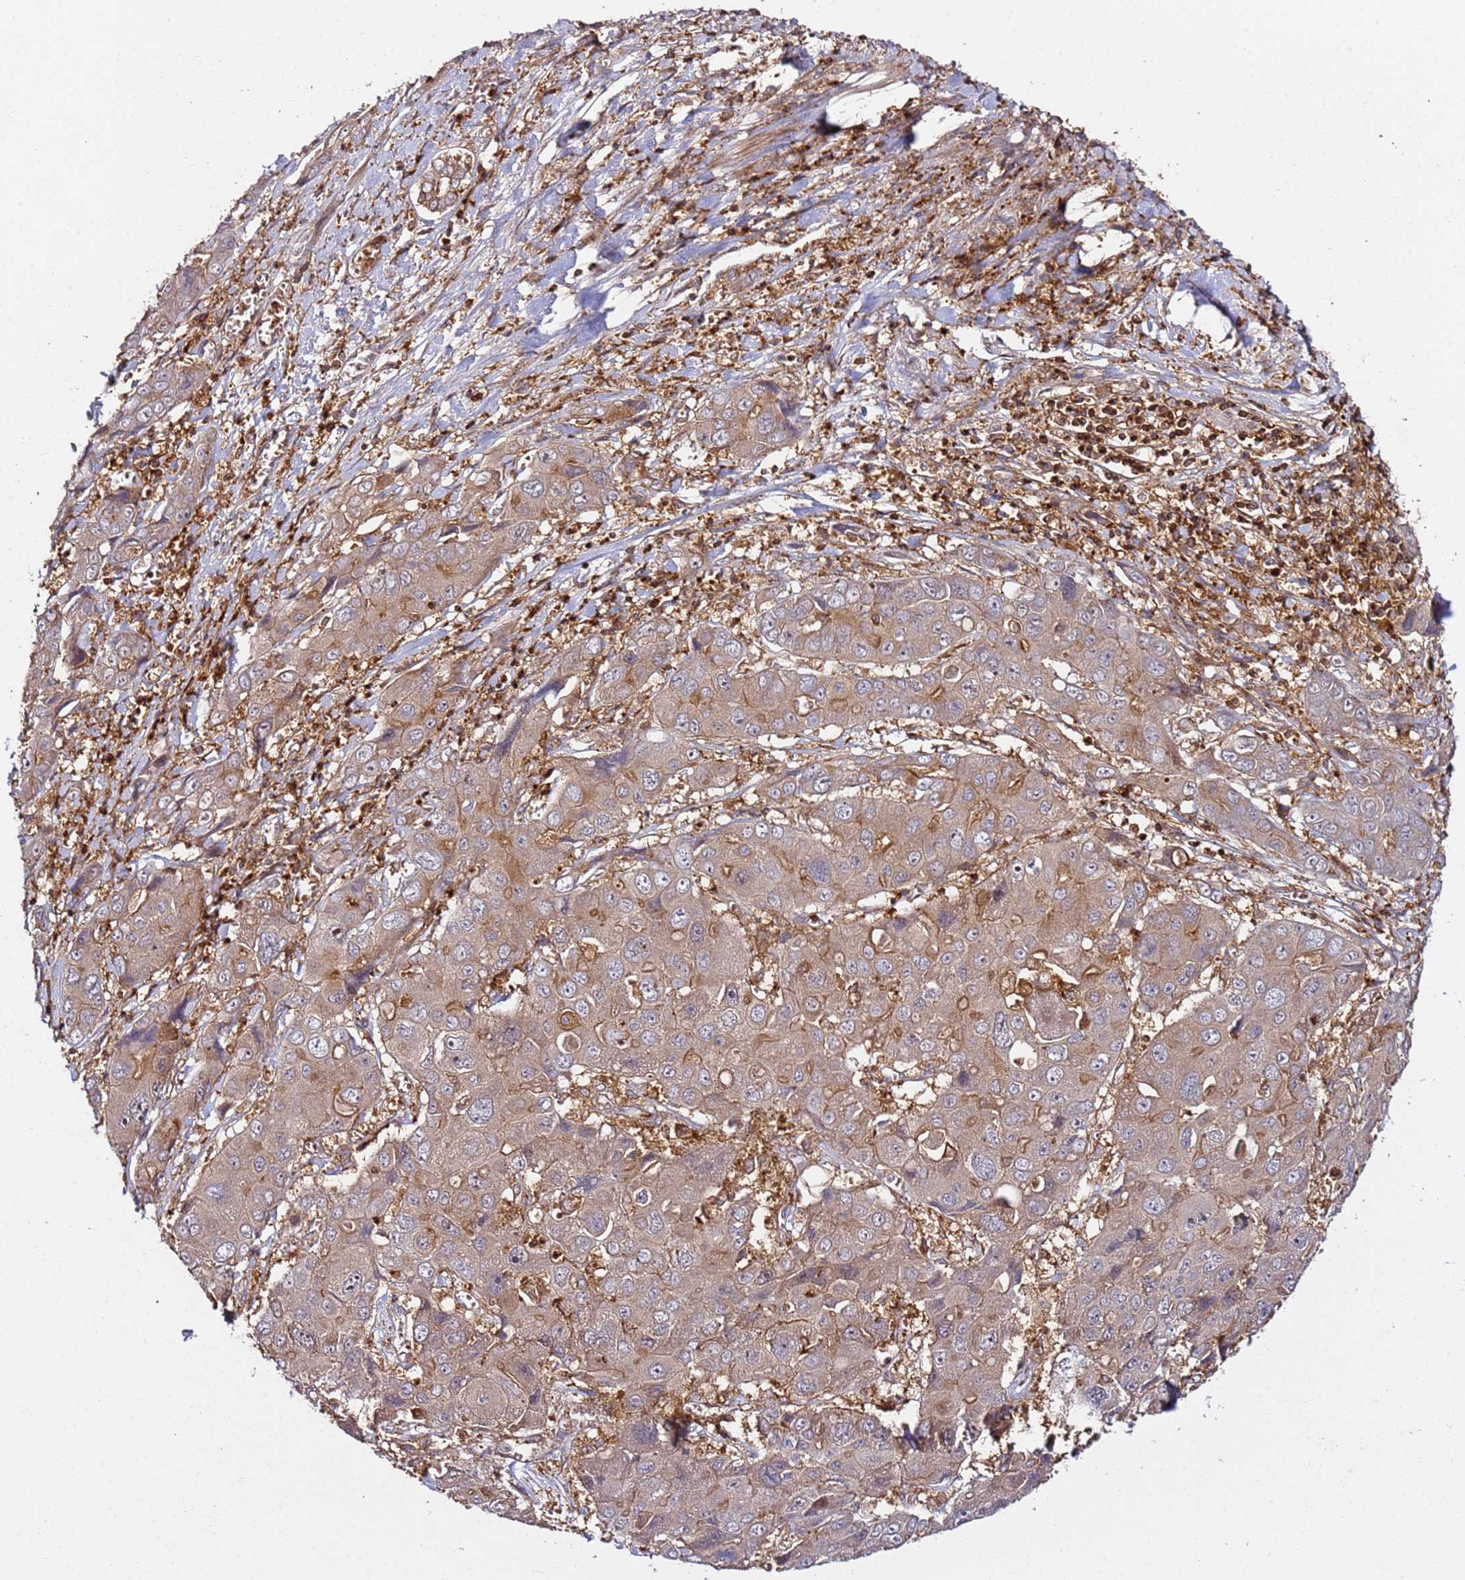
{"staining": {"intensity": "weak", "quantity": ">75%", "location": "cytoplasmic/membranous,nuclear"}, "tissue": "liver cancer", "cell_type": "Tumor cells", "image_type": "cancer", "snomed": [{"axis": "morphology", "description": "Cholangiocarcinoma"}, {"axis": "topography", "description": "Liver"}], "caption": "Cholangiocarcinoma (liver) tissue displays weak cytoplasmic/membranous and nuclear expression in about >75% of tumor cells, visualized by immunohistochemistry. The staining was performed using DAB (3,3'-diaminobenzidine), with brown indicating positive protein expression. Nuclei are stained blue with hematoxylin.", "gene": "PRMT7", "patient": {"sex": "male", "age": 67}}